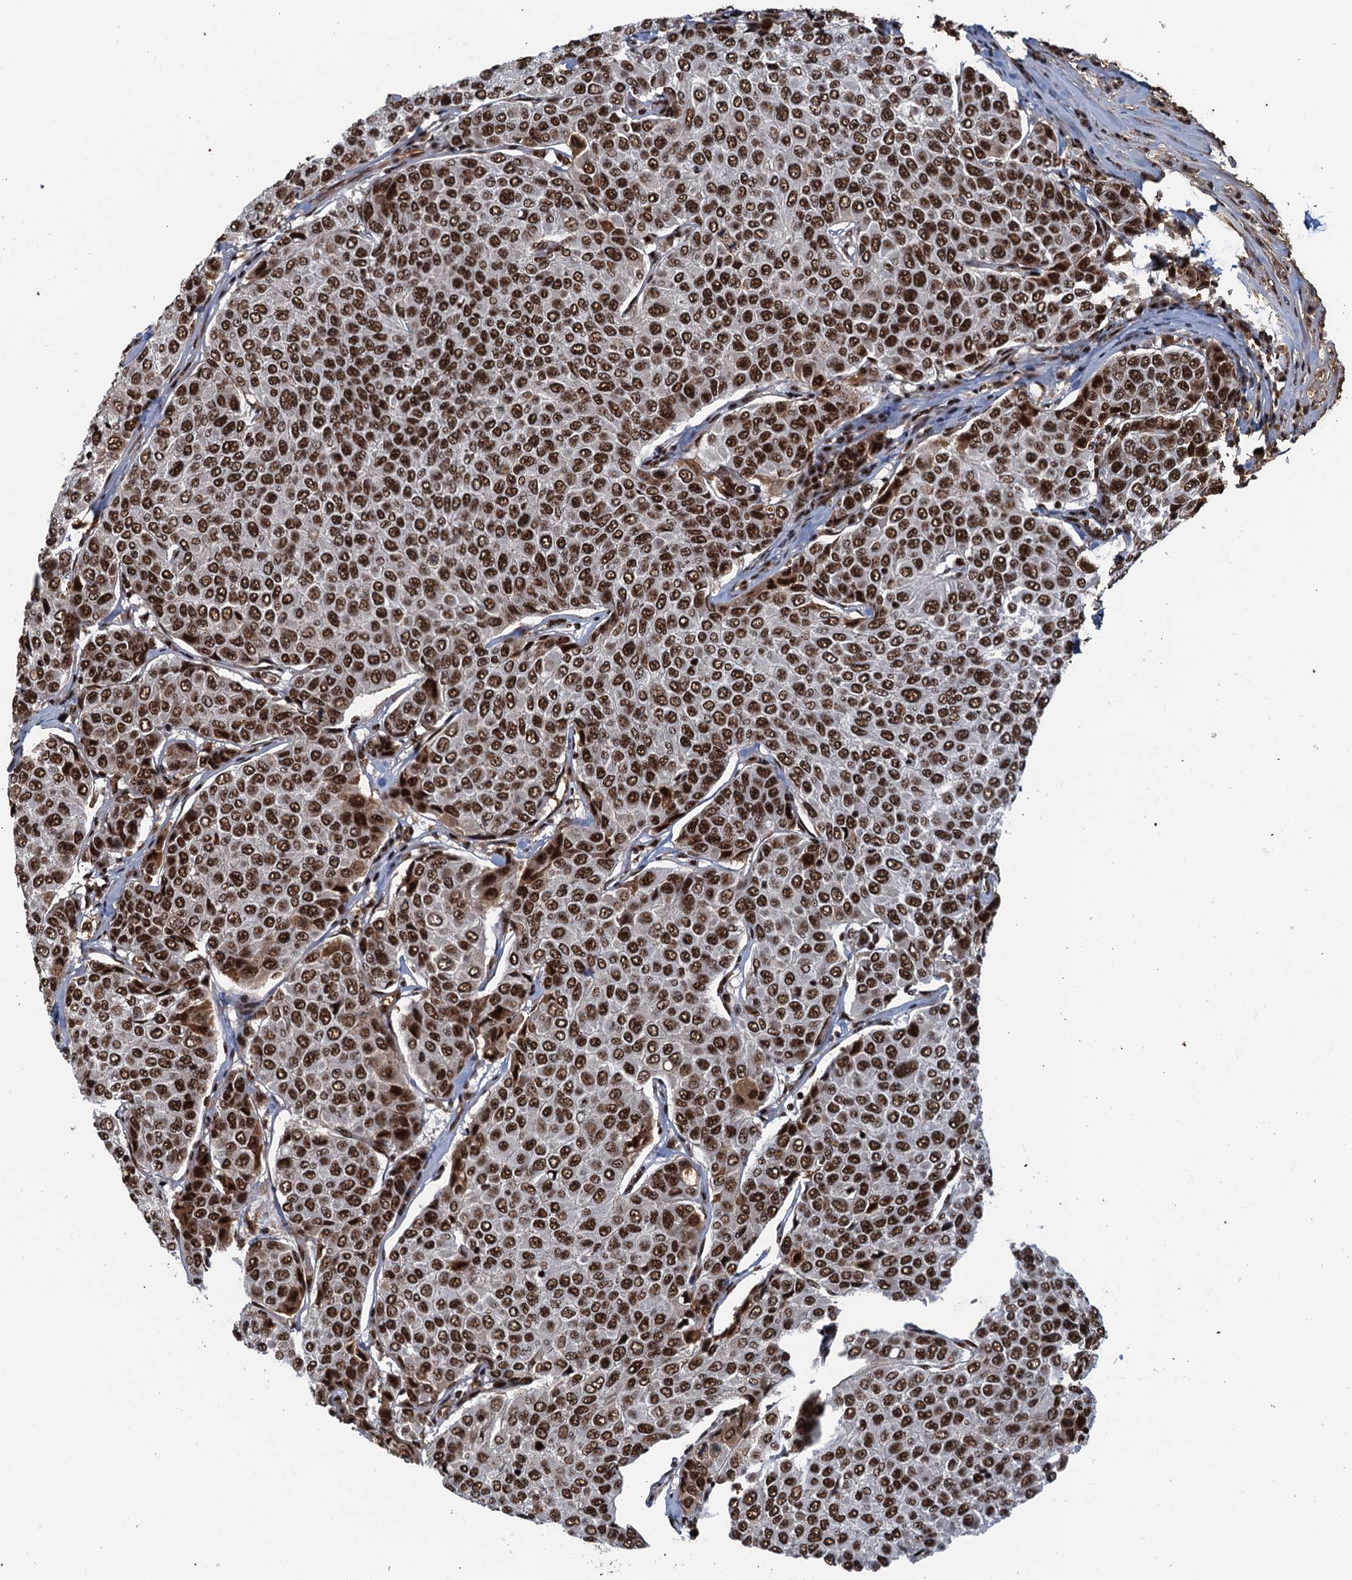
{"staining": {"intensity": "strong", "quantity": ">75%", "location": "nuclear"}, "tissue": "breast cancer", "cell_type": "Tumor cells", "image_type": "cancer", "snomed": [{"axis": "morphology", "description": "Duct carcinoma"}, {"axis": "topography", "description": "Breast"}], "caption": "Protein analysis of invasive ductal carcinoma (breast) tissue exhibits strong nuclear expression in about >75% of tumor cells.", "gene": "ZC3H18", "patient": {"sex": "female", "age": 55}}